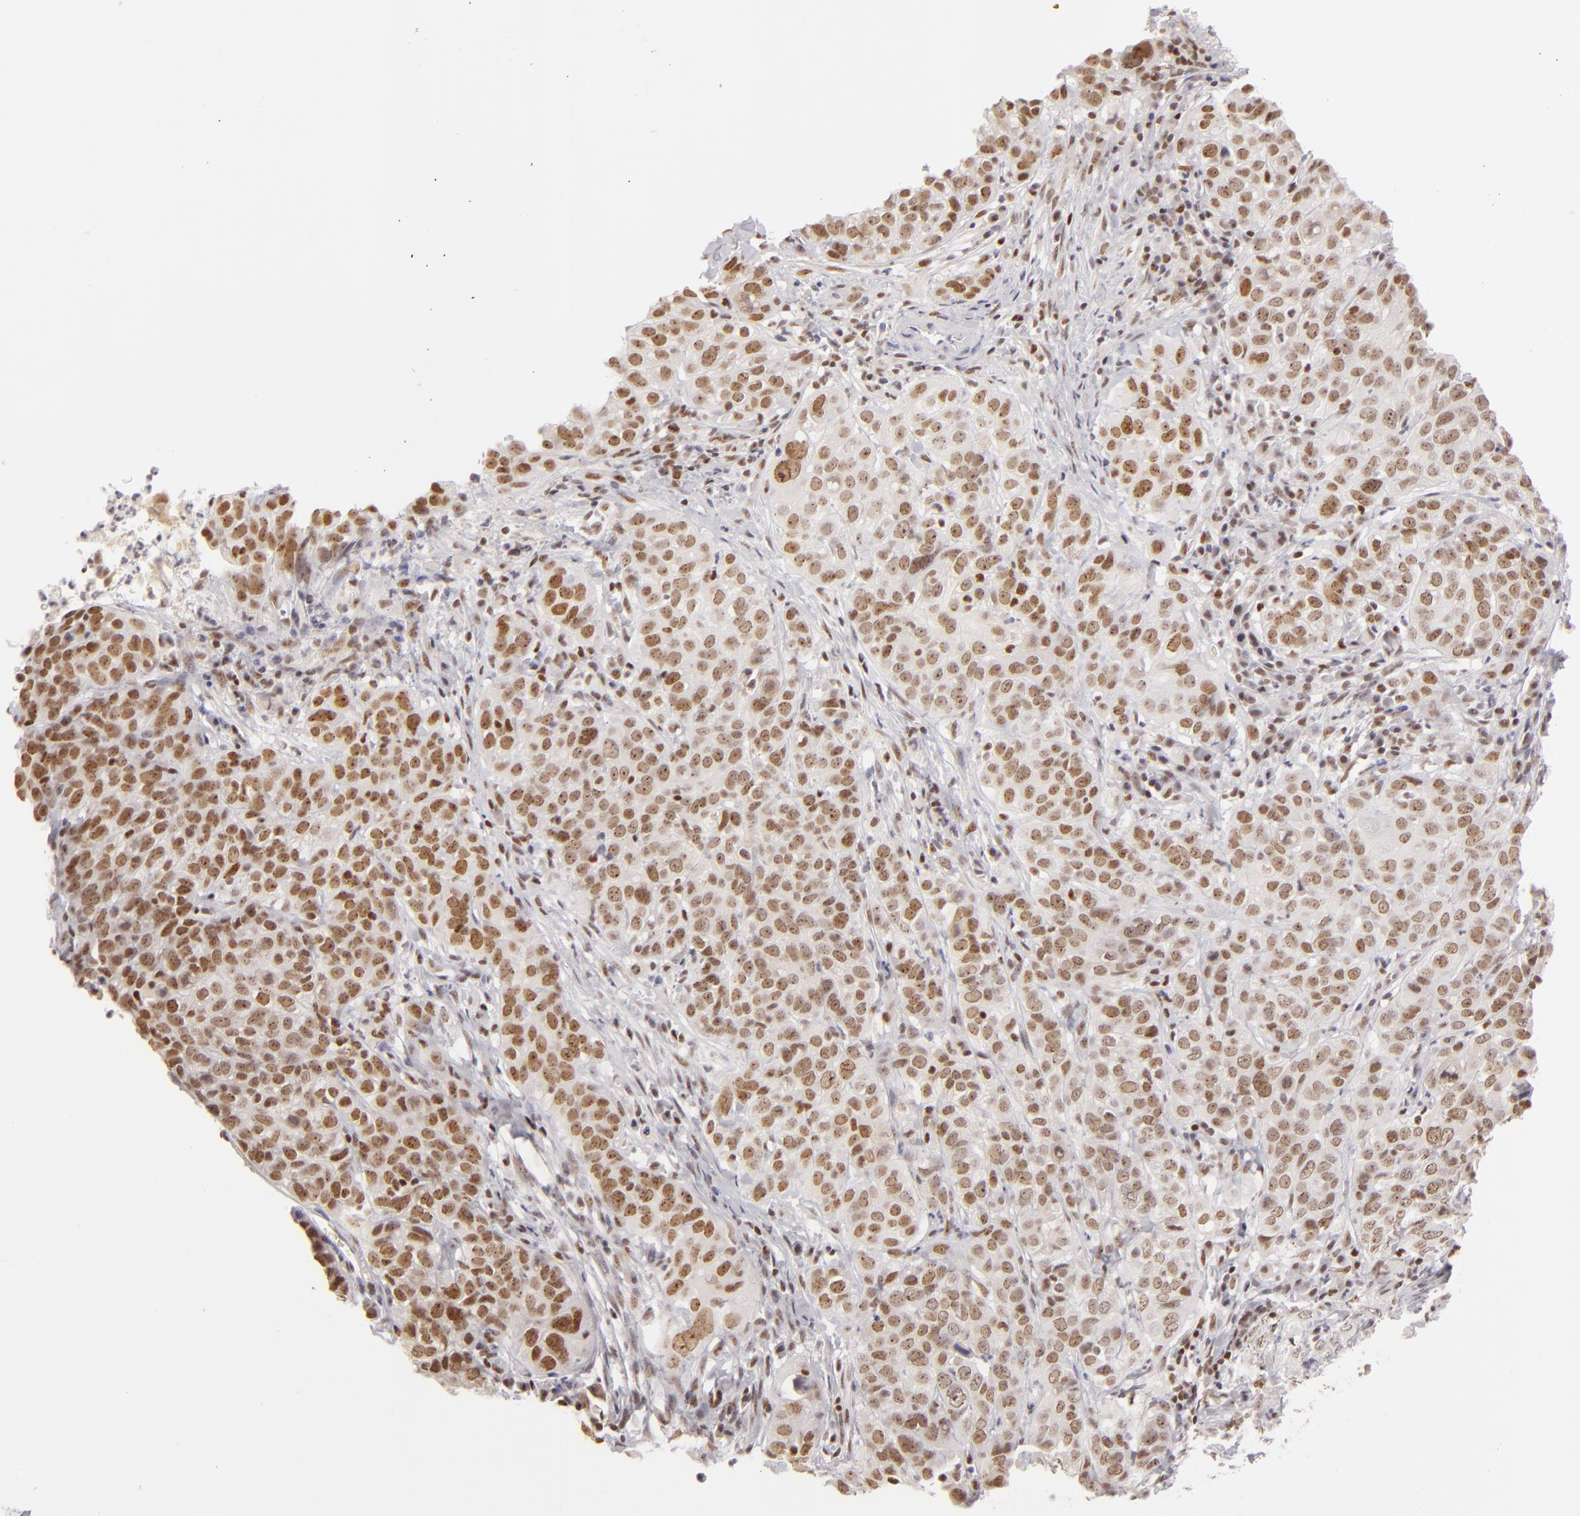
{"staining": {"intensity": "moderate", "quantity": ">75%", "location": "nuclear"}, "tissue": "cervical cancer", "cell_type": "Tumor cells", "image_type": "cancer", "snomed": [{"axis": "morphology", "description": "Squamous cell carcinoma, NOS"}, {"axis": "topography", "description": "Cervix"}], "caption": "Tumor cells show medium levels of moderate nuclear positivity in approximately >75% of cells in cervical cancer (squamous cell carcinoma). (DAB (3,3'-diaminobenzidine) IHC with brightfield microscopy, high magnification).", "gene": "DAXX", "patient": {"sex": "female", "age": 38}}